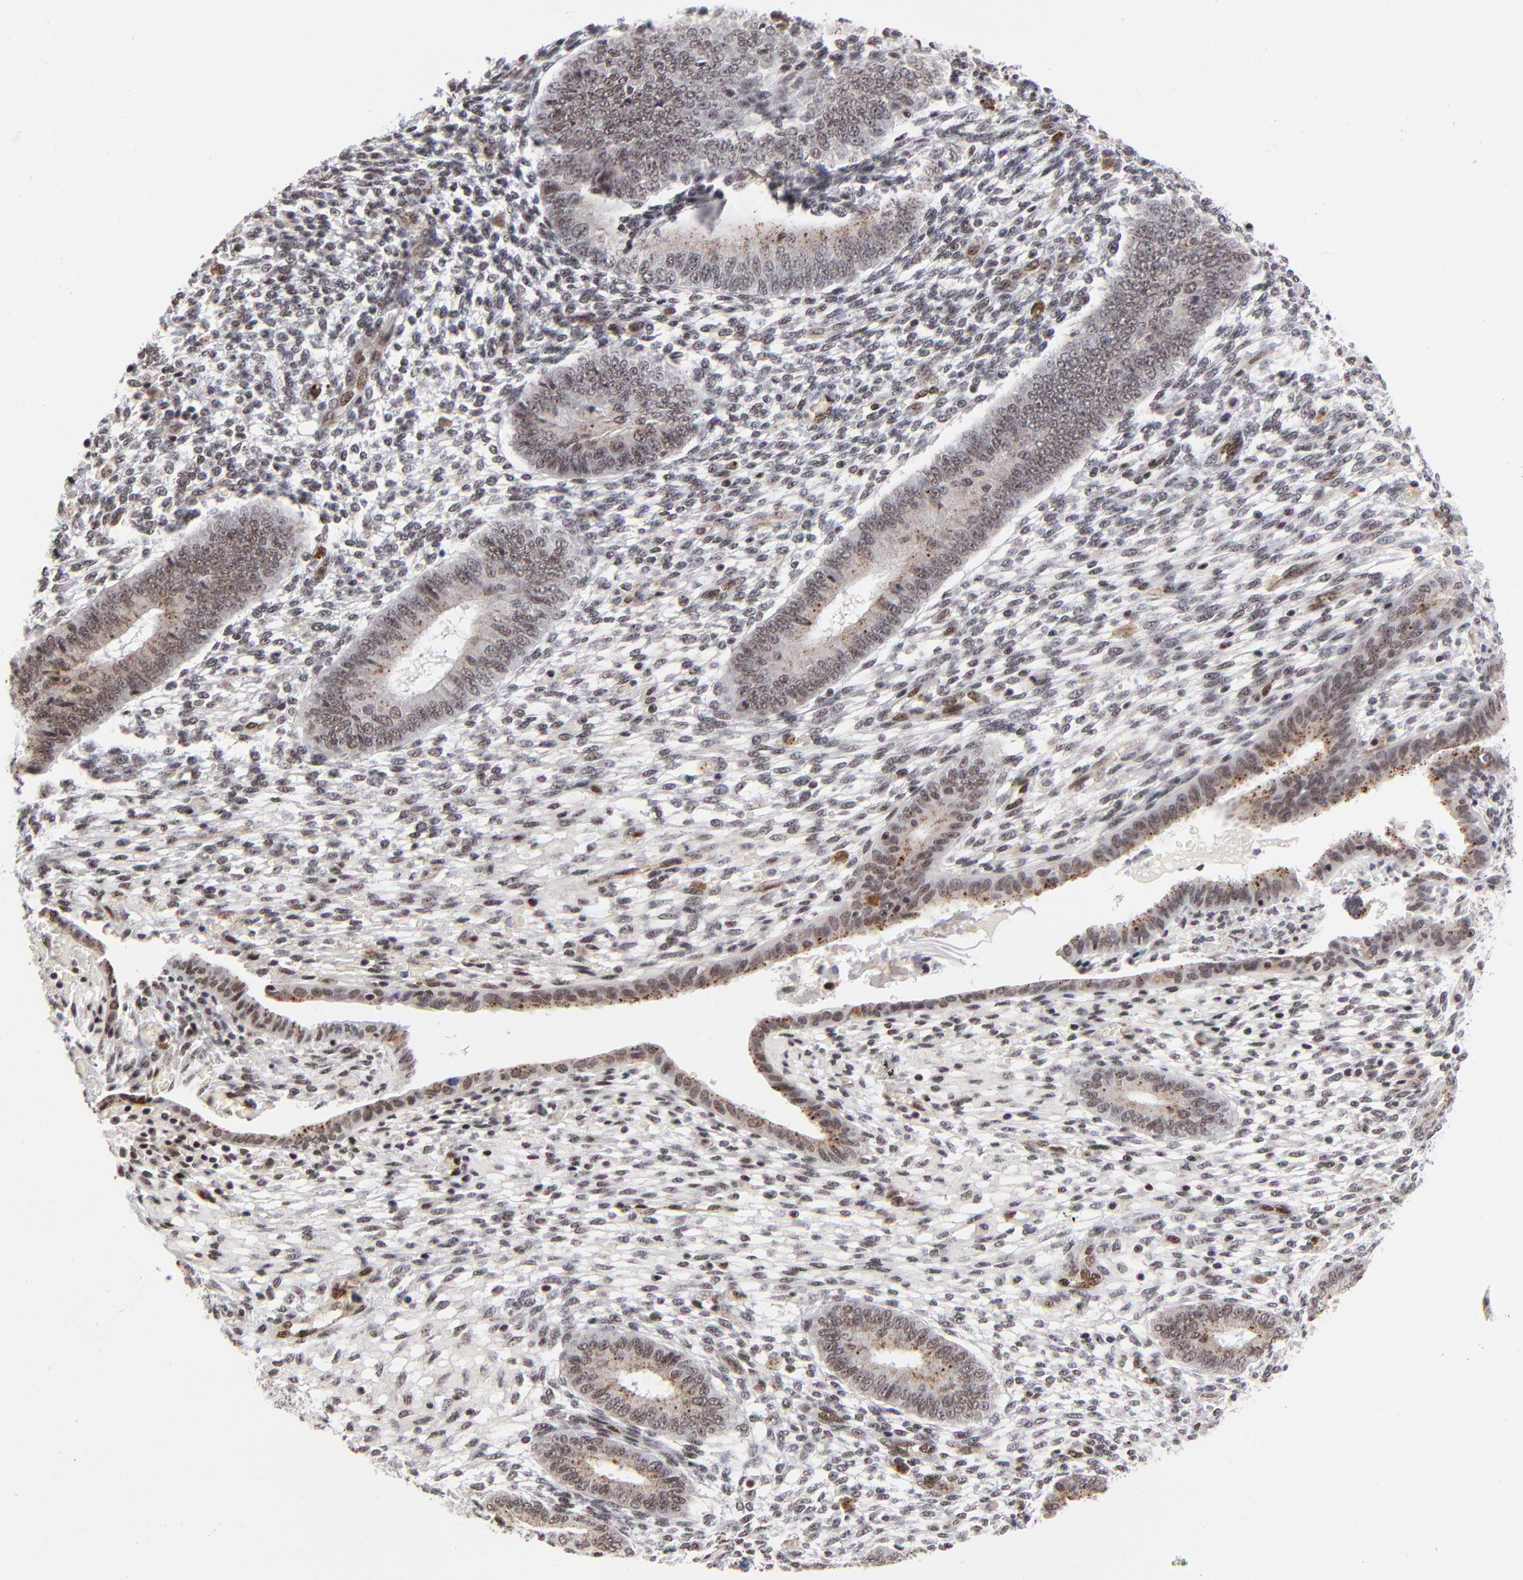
{"staining": {"intensity": "weak", "quantity": "25%-75%", "location": "nuclear"}, "tissue": "endometrium", "cell_type": "Cells in endometrial stroma", "image_type": "normal", "snomed": [{"axis": "morphology", "description": "Normal tissue, NOS"}, {"axis": "topography", "description": "Endometrium"}], "caption": "A low amount of weak nuclear staining is identified in about 25%-75% of cells in endometrial stroma in normal endometrium.", "gene": "GABPA", "patient": {"sex": "female", "age": 42}}